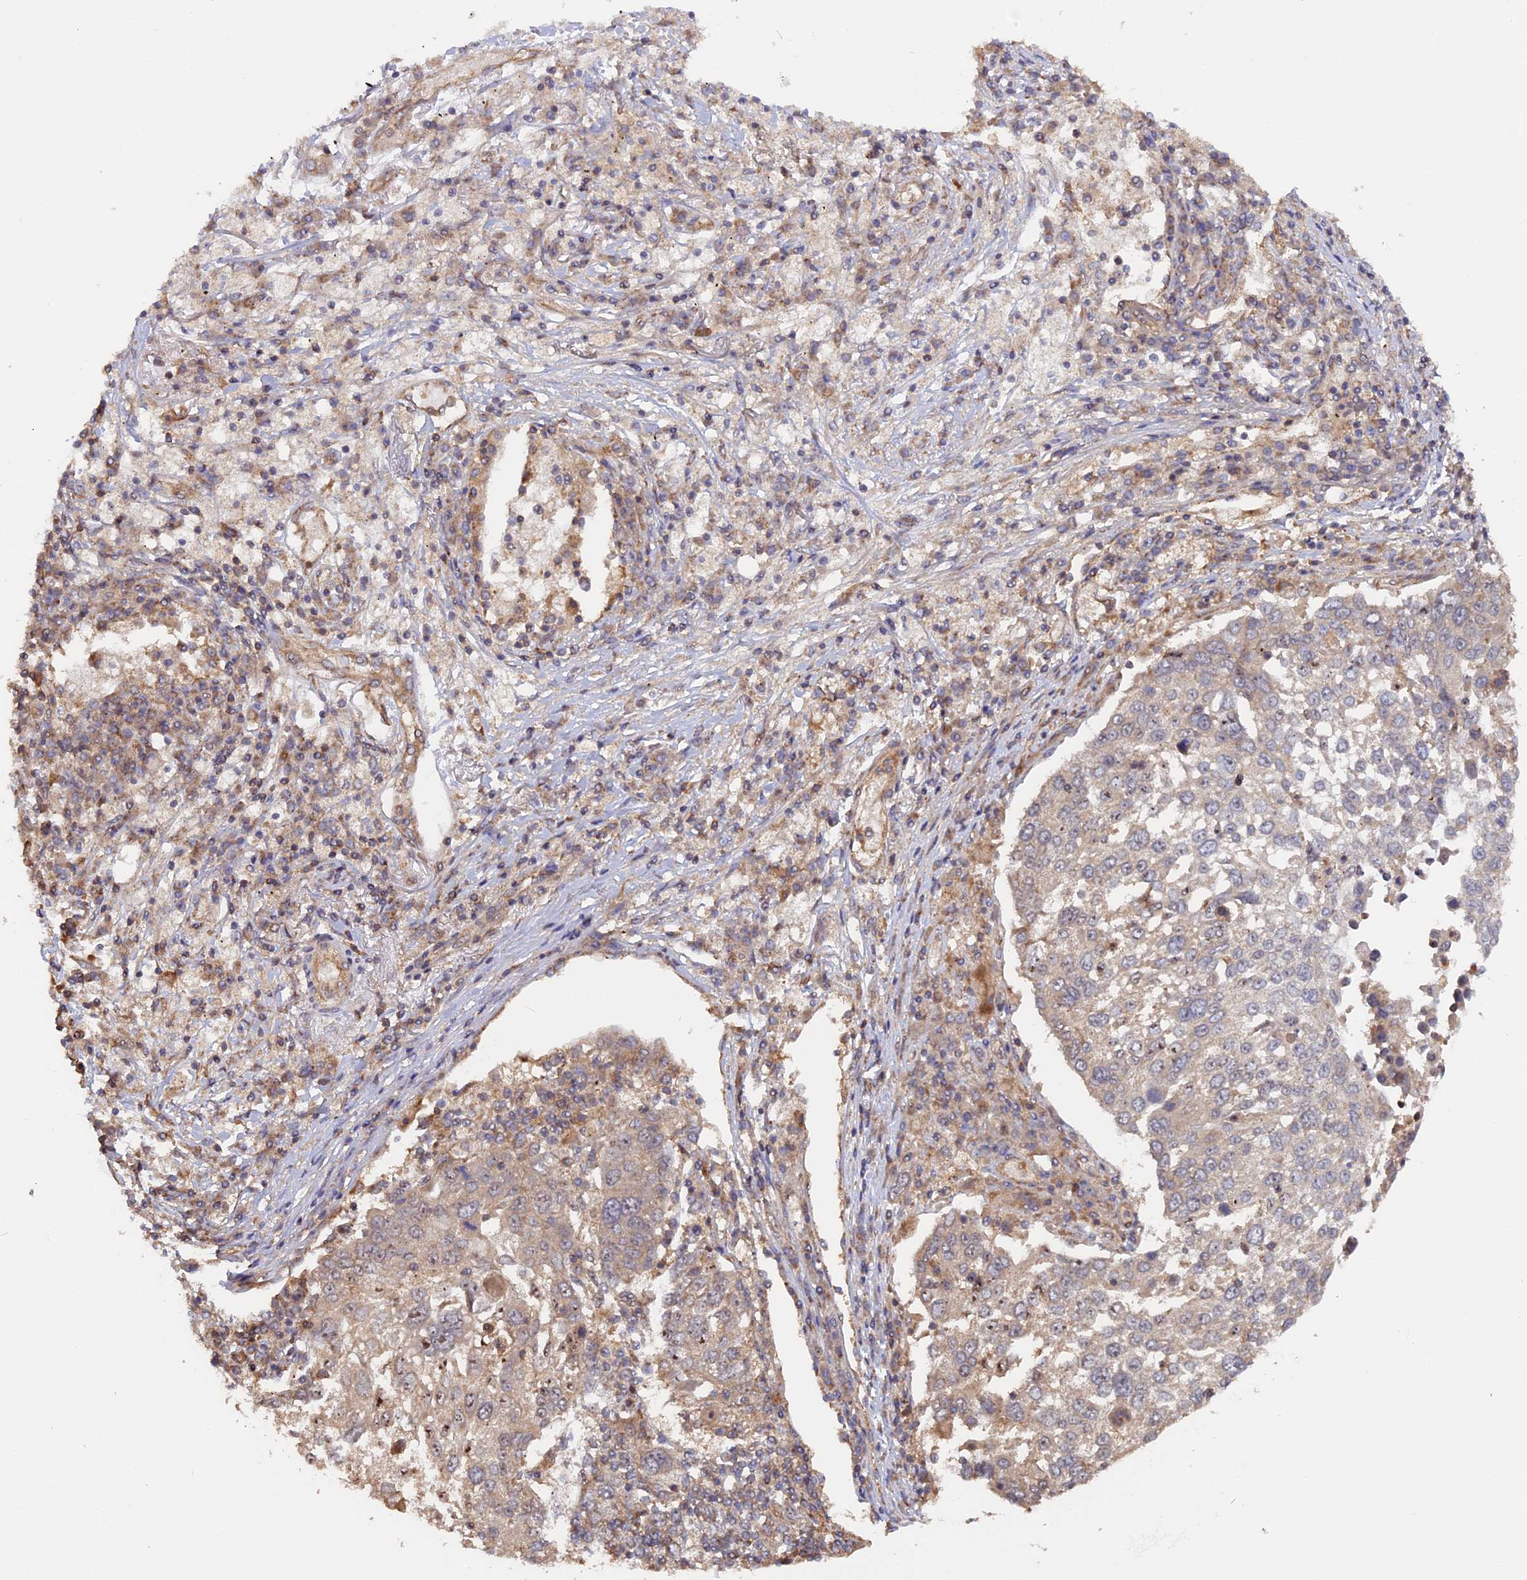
{"staining": {"intensity": "weak", "quantity": "25%-75%", "location": "cytoplasmic/membranous,nuclear"}, "tissue": "lung cancer", "cell_type": "Tumor cells", "image_type": "cancer", "snomed": [{"axis": "morphology", "description": "Squamous cell carcinoma, NOS"}, {"axis": "topography", "description": "Lung"}], "caption": "Squamous cell carcinoma (lung) stained with a protein marker displays weak staining in tumor cells.", "gene": "FERMT1", "patient": {"sex": "male", "age": 65}}